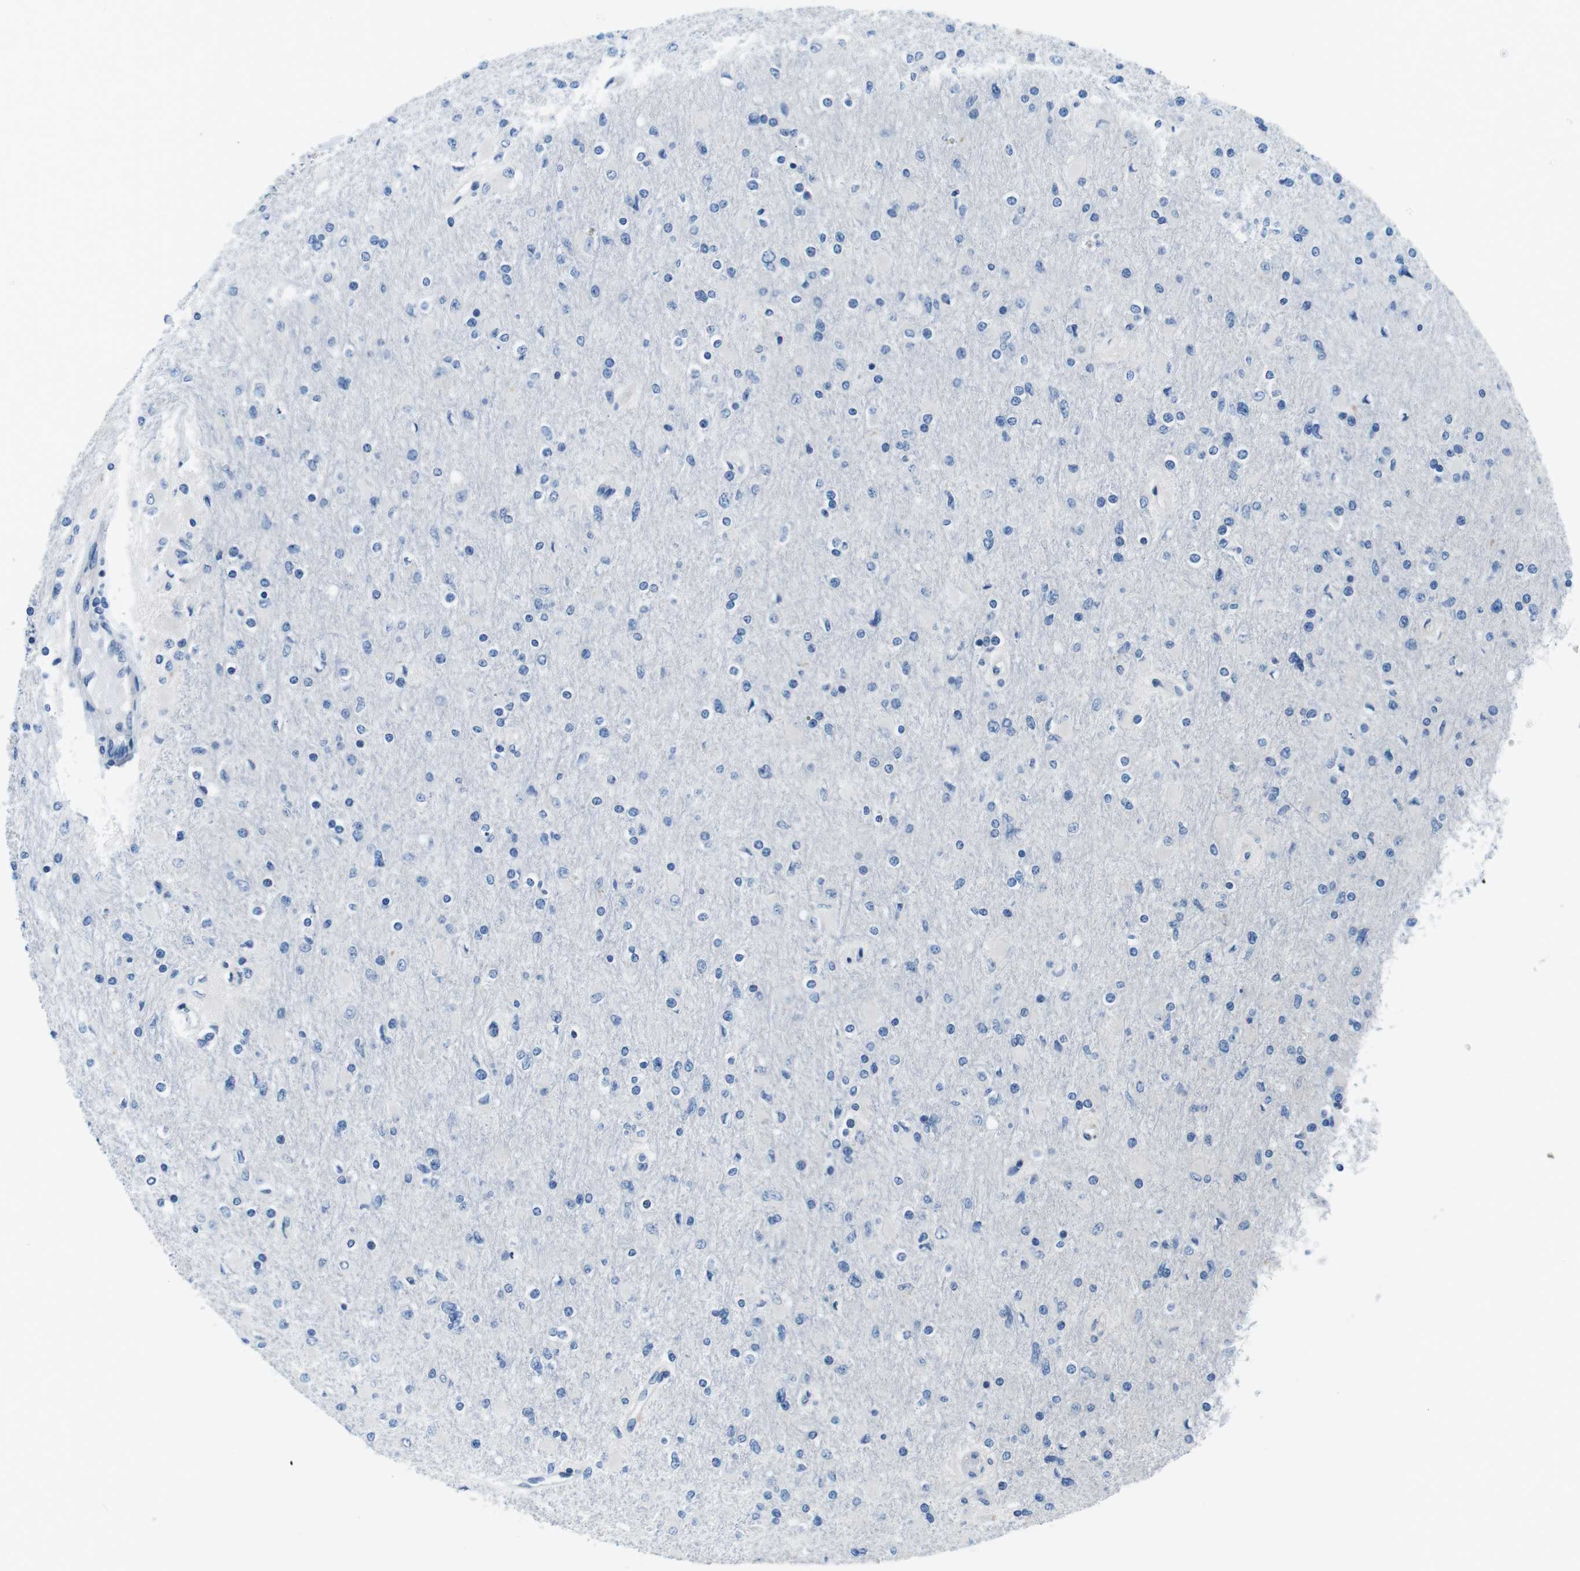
{"staining": {"intensity": "negative", "quantity": "none", "location": "none"}, "tissue": "glioma", "cell_type": "Tumor cells", "image_type": "cancer", "snomed": [{"axis": "morphology", "description": "Glioma, malignant, High grade"}, {"axis": "topography", "description": "Cerebral cortex"}], "caption": "Immunohistochemistry of human malignant glioma (high-grade) exhibits no positivity in tumor cells.", "gene": "DENND4C", "patient": {"sex": "female", "age": 36}}